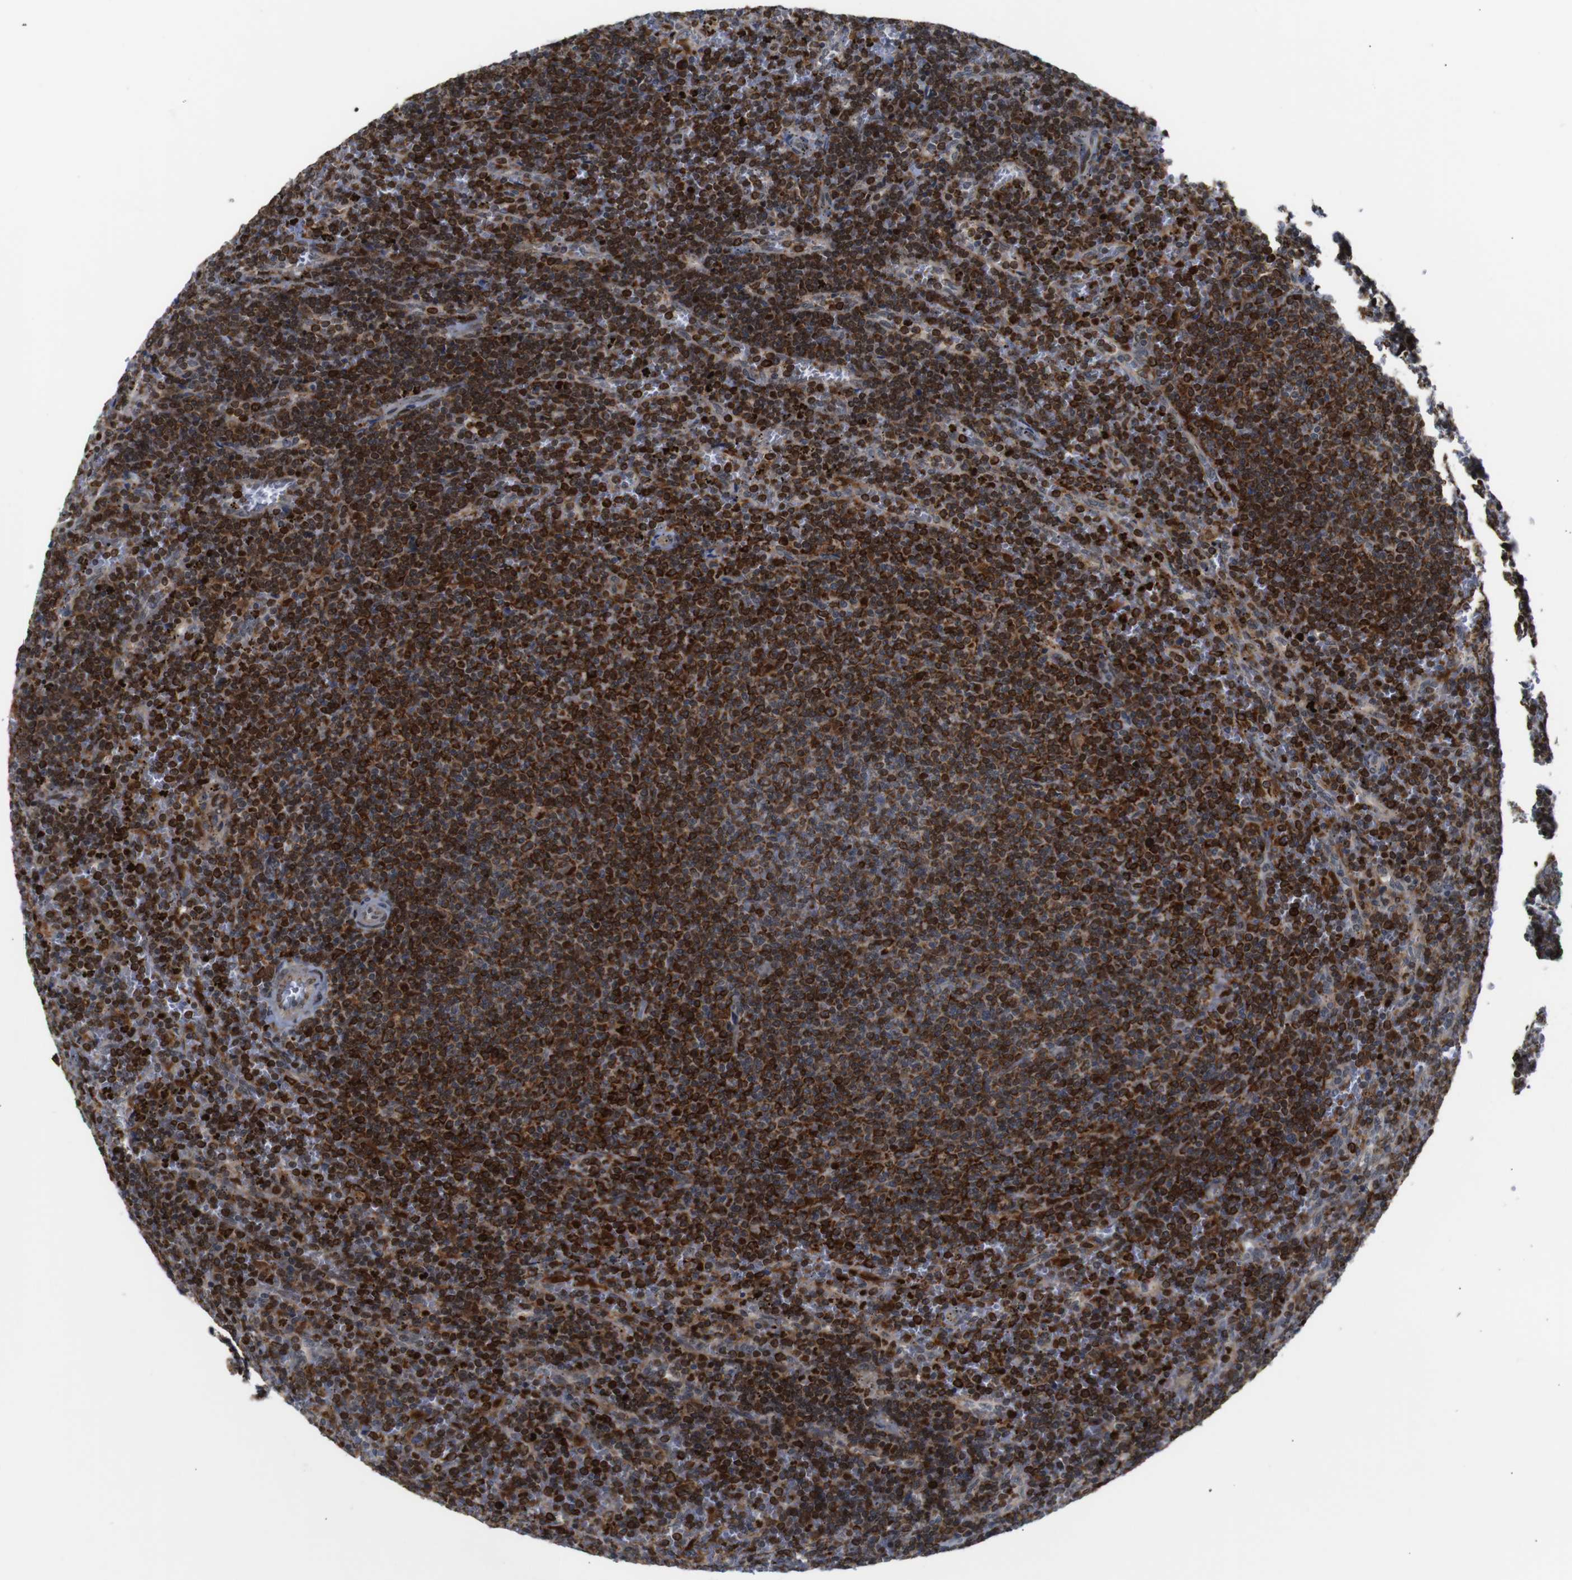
{"staining": {"intensity": "strong", "quantity": ">75%", "location": "cytoplasmic/membranous"}, "tissue": "lymphoma", "cell_type": "Tumor cells", "image_type": "cancer", "snomed": [{"axis": "morphology", "description": "Malignant lymphoma, non-Hodgkin's type, Low grade"}, {"axis": "topography", "description": "Spleen"}], "caption": "Protein staining displays strong cytoplasmic/membranous staining in about >75% of tumor cells in lymphoma.", "gene": "PTPN1", "patient": {"sex": "female", "age": 50}}